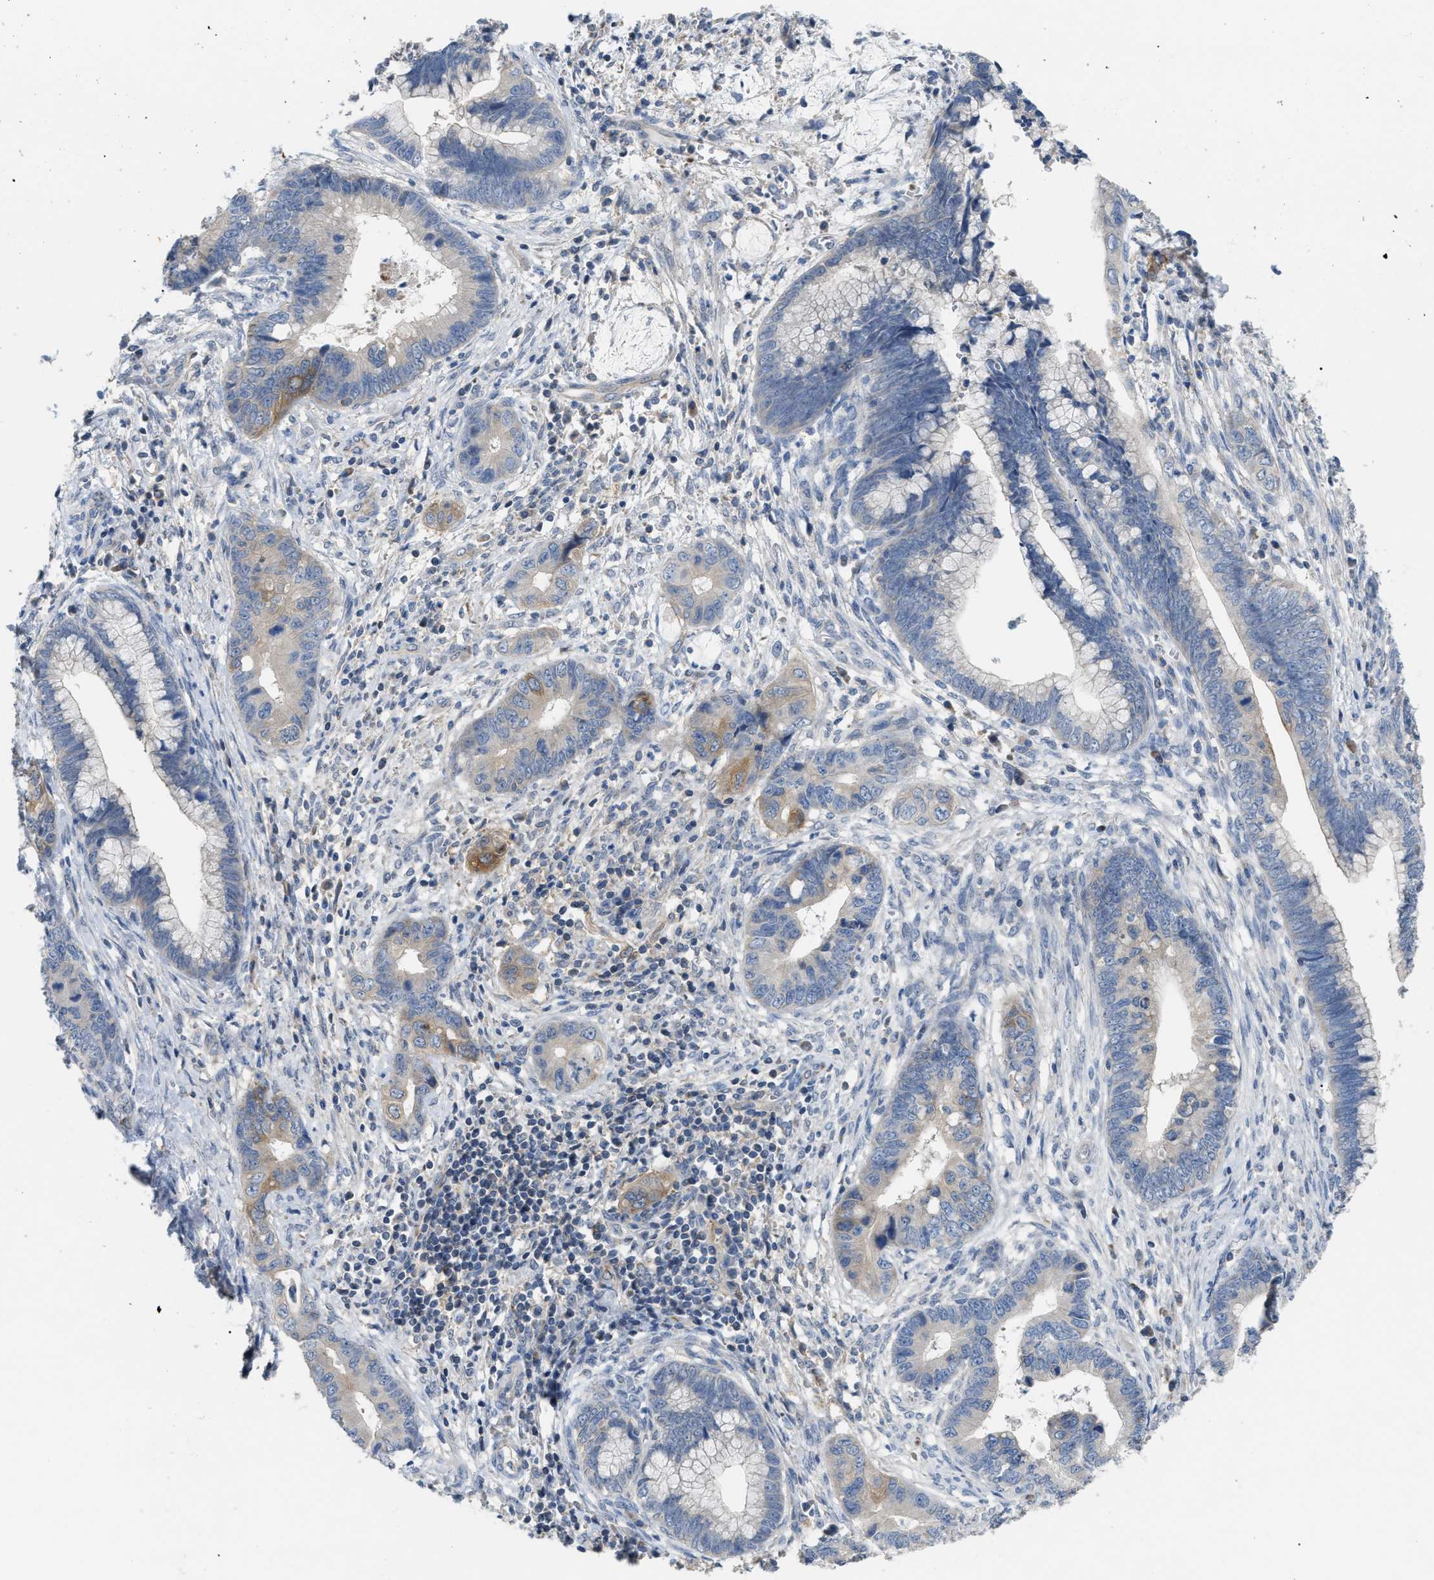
{"staining": {"intensity": "moderate", "quantity": "<25%", "location": "cytoplasmic/membranous"}, "tissue": "cervical cancer", "cell_type": "Tumor cells", "image_type": "cancer", "snomed": [{"axis": "morphology", "description": "Adenocarcinoma, NOS"}, {"axis": "topography", "description": "Cervix"}], "caption": "Cervical cancer (adenocarcinoma) stained with a protein marker reveals moderate staining in tumor cells.", "gene": "DHX58", "patient": {"sex": "female", "age": 44}}